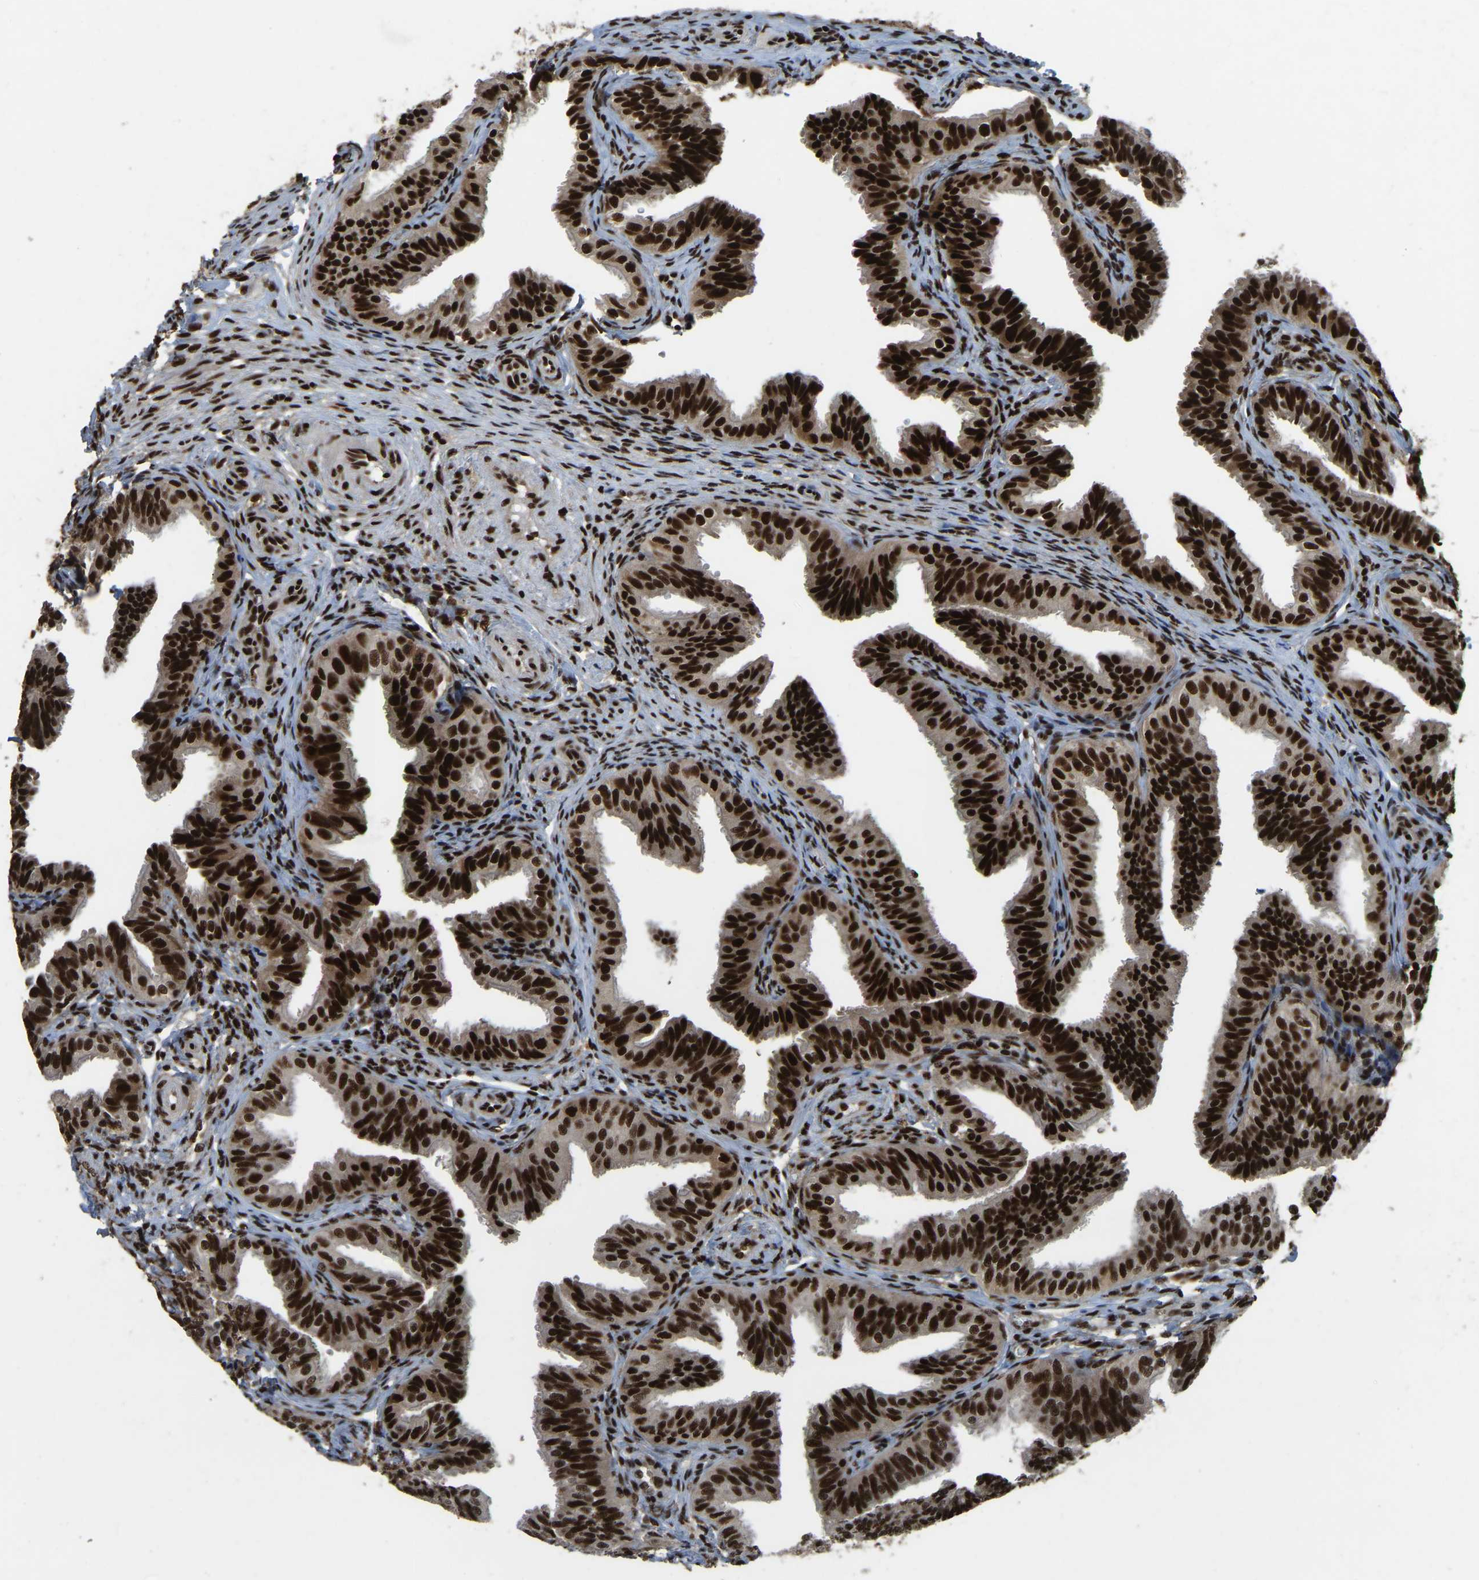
{"staining": {"intensity": "strong", "quantity": ">75%", "location": "nuclear"}, "tissue": "fallopian tube", "cell_type": "Glandular cells", "image_type": "normal", "snomed": [{"axis": "morphology", "description": "Normal tissue, NOS"}, {"axis": "topography", "description": "Fallopian tube"}], "caption": "Brown immunohistochemical staining in normal fallopian tube exhibits strong nuclear positivity in about >75% of glandular cells.", "gene": "TBL1XR1", "patient": {"sex": "female", "age": 35}}